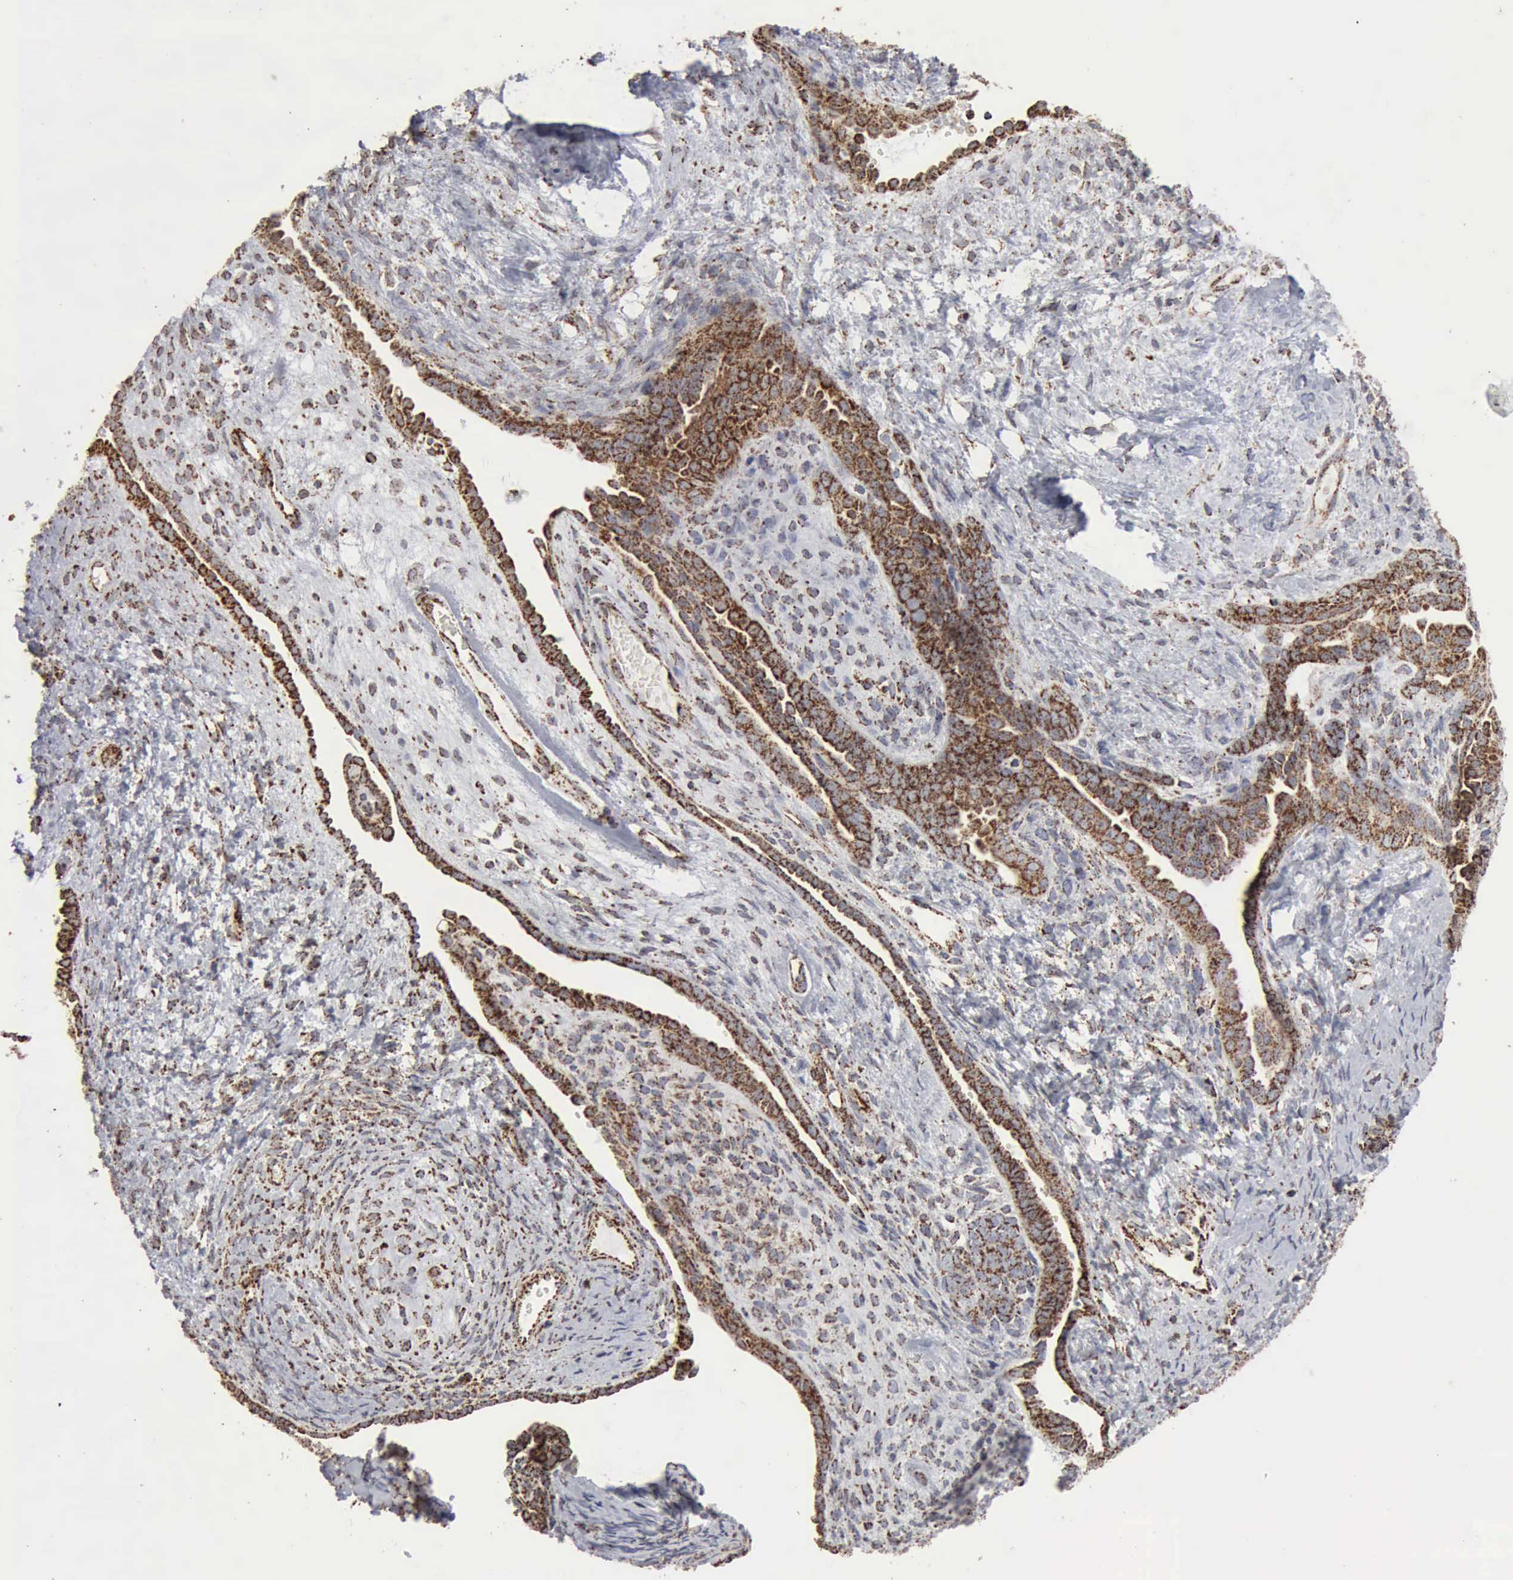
{"staining": {"intensity": "strong", "quantity": ">75%", "location": "cytoplasmic/membranous"}, "tissue": "endometrial cancer", "cell_type": "Tumor cells", "image_type": "cancer", "snomed": [{"axis": "morphology", "description": "Neoplasm, malignant, NOS"}, {"axis": "topography", "description": "Endometrium"}], "caption": "This image exhibits immunohistochemistry staining of malignant neoplasm (endometrial), with high strong cytoplasmic/membranous positivity in about >75% of tumor cells.", "gene": "ACO2", "patient": {"sex": "female", "age": 74}}